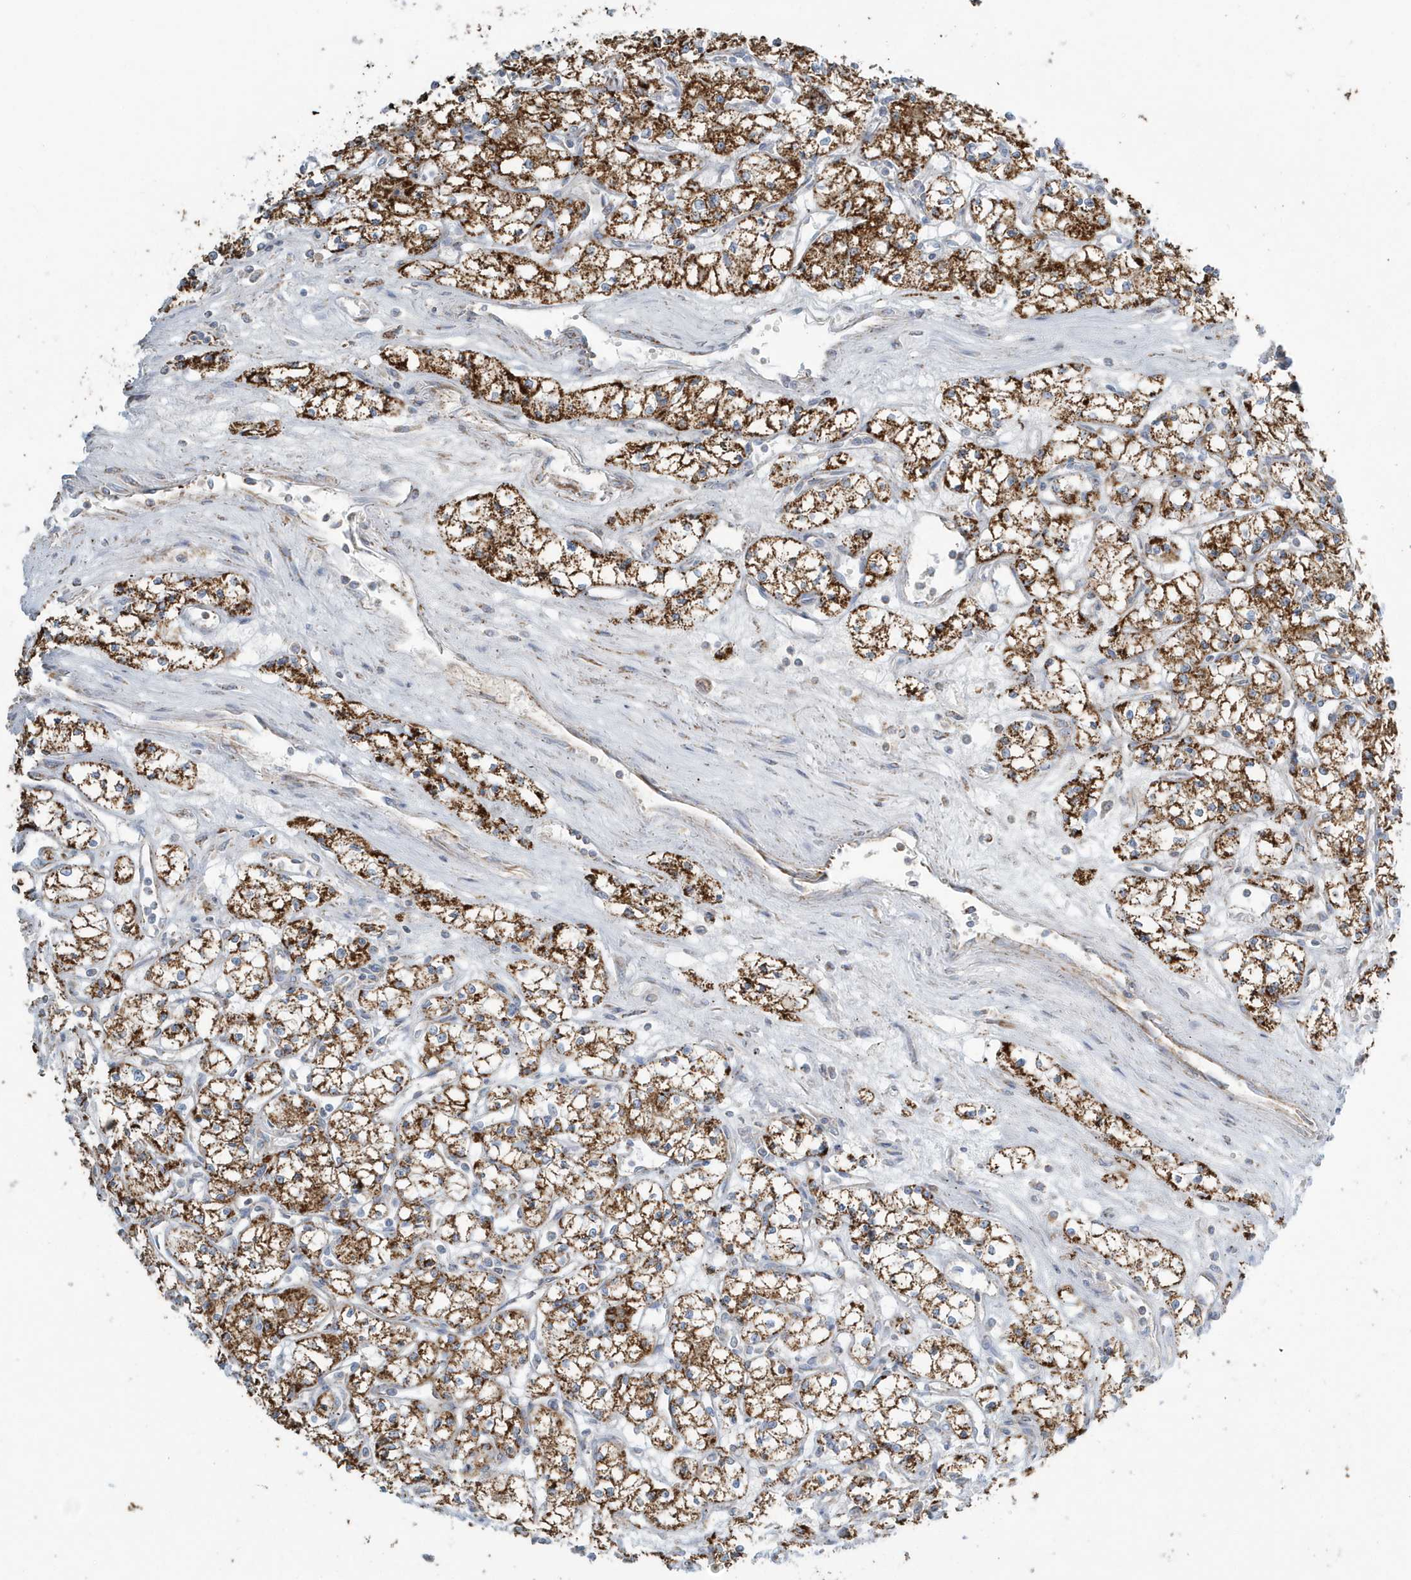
{"staining": {"intensity": "strong", "quantity": ">75%", "location": "cytoplasmic/membranous"}, "tissue": "renal cancer", "cell_type": "Tumor cells", "image_type": "cancer", "snomed": [{"axis": "morphology", "description": "Adenocarcinoma, NOS"}, {"axis": "topography", "description": "Kidney"}], "caption": "Adenocarcinoma (renal) stained with a protein marker shows strong staining in tumor cells.", "gene": "RAB11FIP3", "patient": {"sex": "male", "age": 59}}